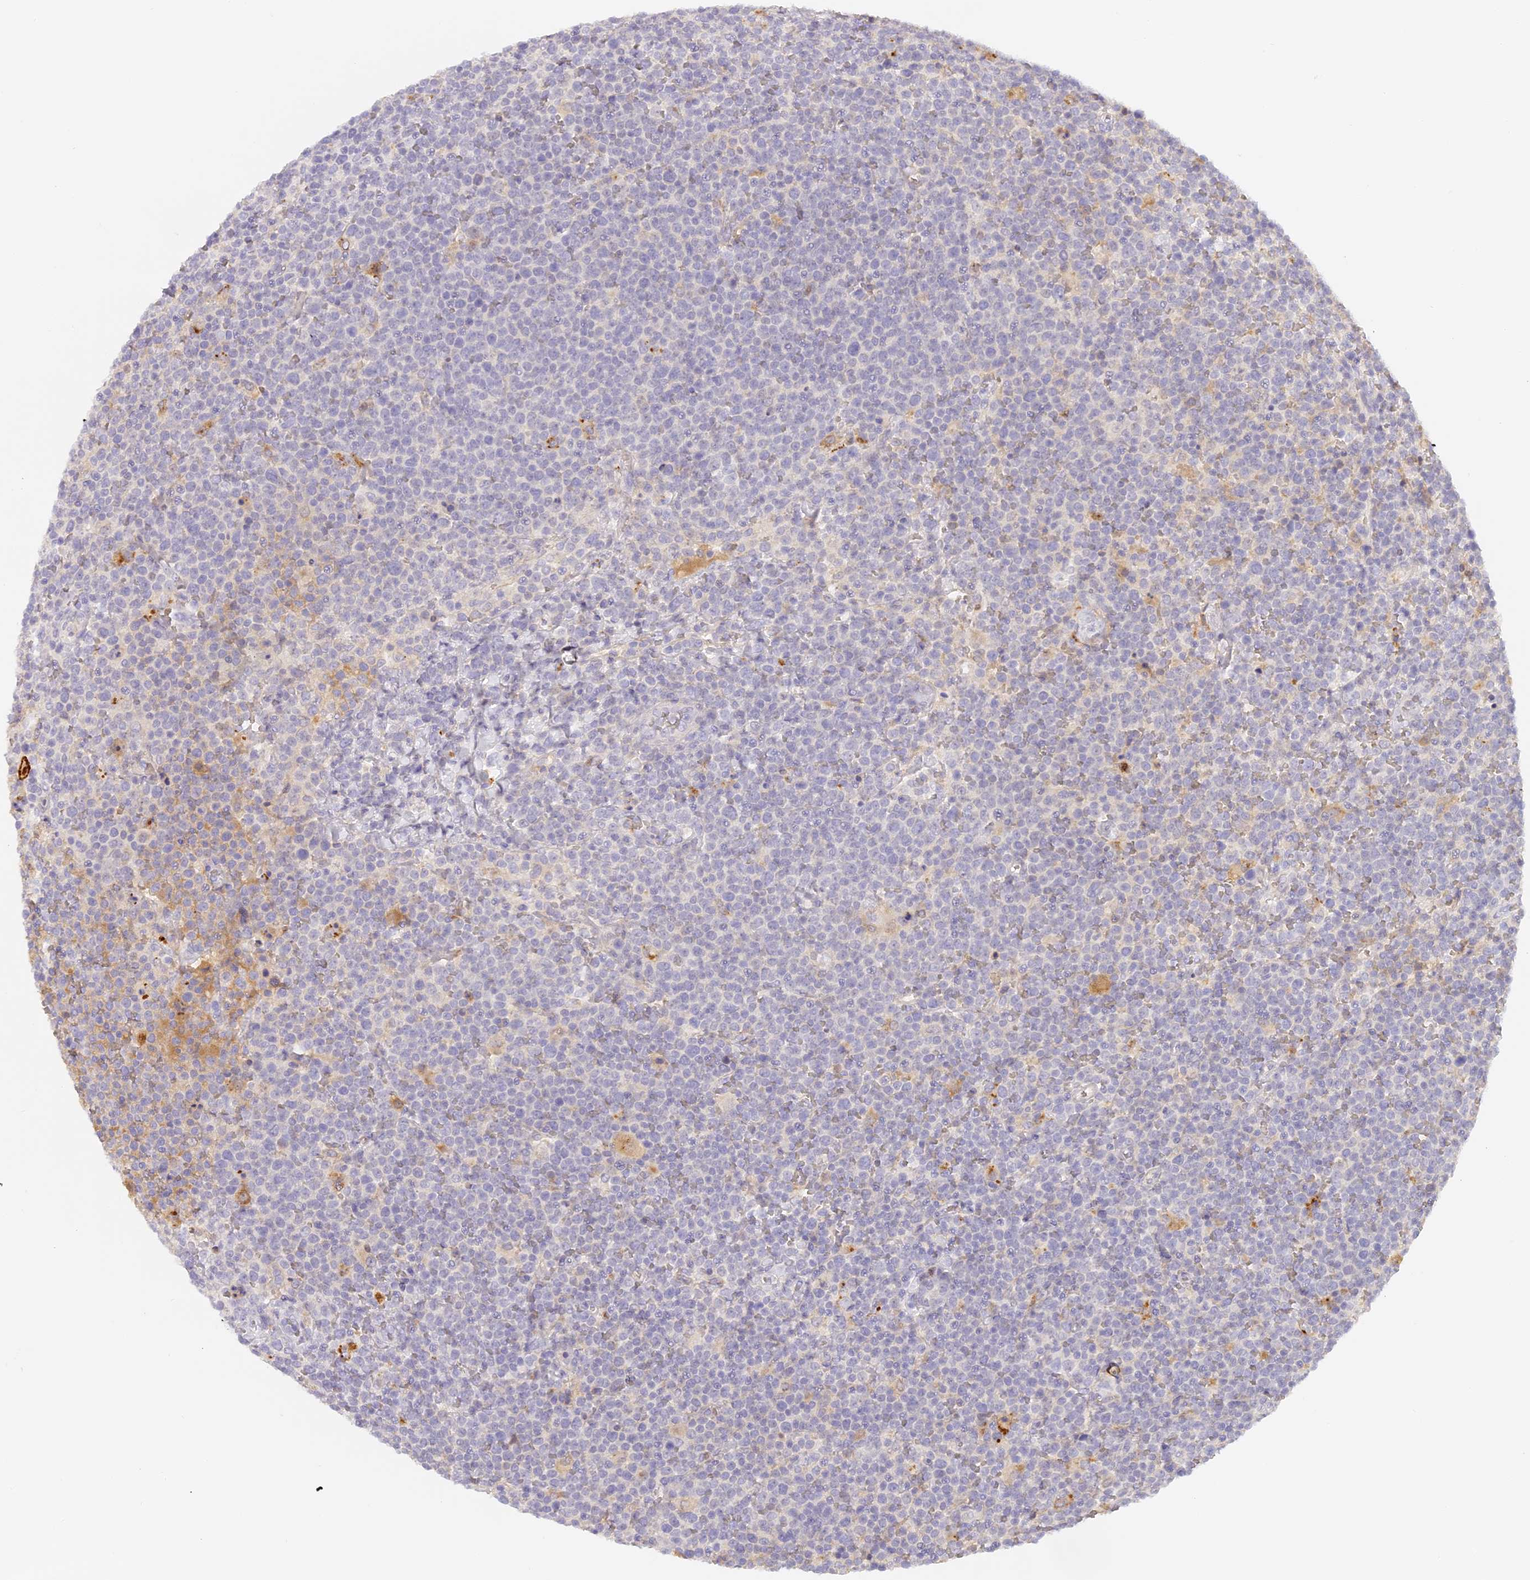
{"staining": {"intensity": "weak", "quantity": "<25%", "location": "cytoplasmic/membranous"}, "tissue": "lymphoma", "cell_type": "Tumor cells", "image_type": "cancer", "snomed": [{"axis": "morphology", "description": "Malignant lymphoma, non-Hodgkin's type, High grade"}, {"axis": "topography", "description": "Lymph node"}], "caption": "High magnification brightfield microscopy of malignant lymphoma, non-Hodgkin's type (high-grade) stained with DAB (3,3'-diaminobenzidine) (brown) and counterstained with hematoxylin (blue): tumor cells show no significant staining. (Stains: DAB (3,3'-diaminobenzidine) immunohistochemistry with hematoxylin counter stain, Microscopy: brightfield microscopy at high magnification).", "gene": "ELL3", "patient": {"sex": "male", "age": 61}}